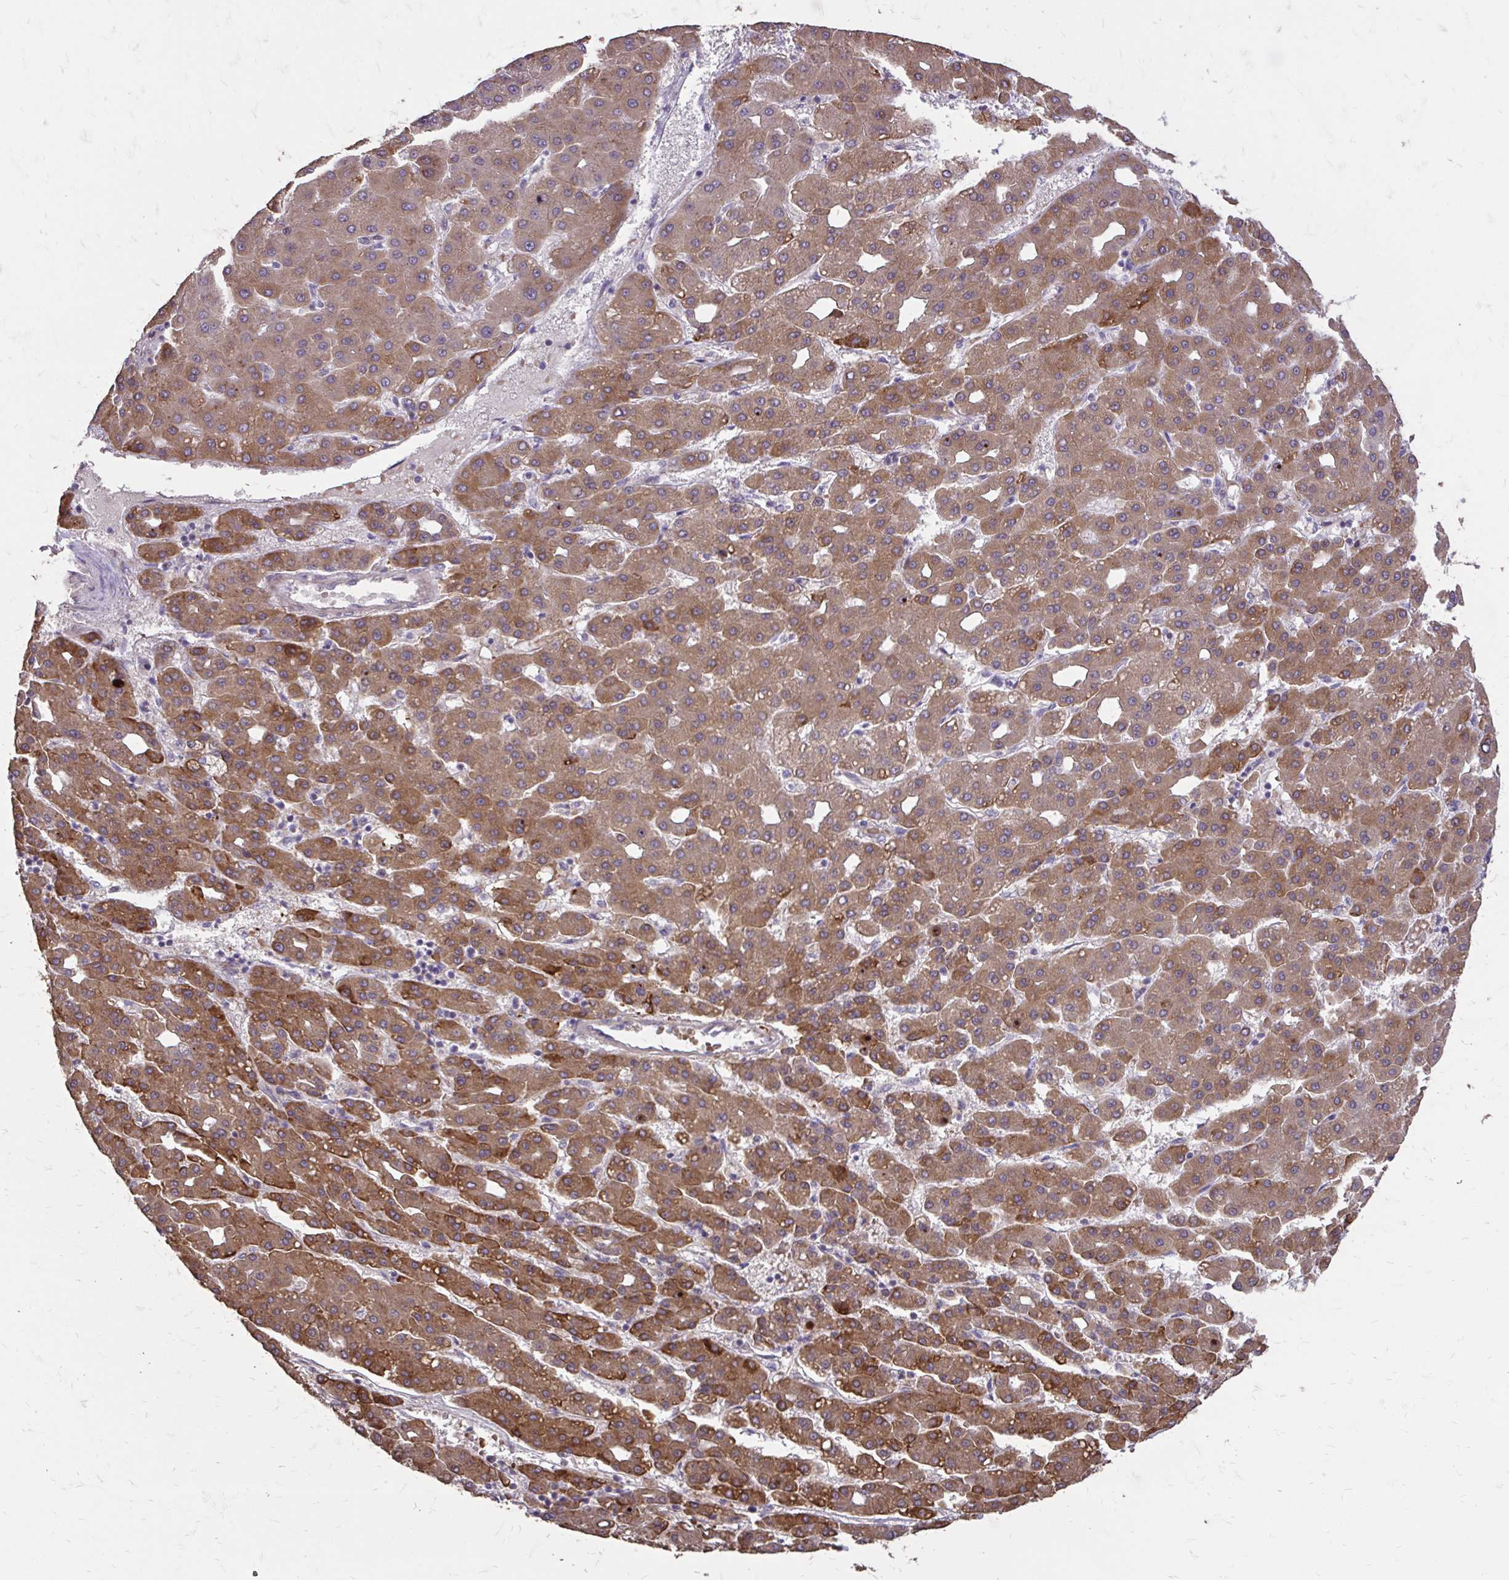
{"staining": {"intensity": "moderate", "quantity": ">75%", "location": "cytoplasmic/membranous"}, "tissue": "liver cancer", "cell_type": "Tumor cells", "image_type": "cancer", "snomed": [{"axis": "morphology", "description": "Carcinoma, Hepatocellular, NOS"}, {"axis": "topography", "description": "Liver"}], "caption": "The micrograph demonstrates immunohistochemical staining of liver cancer. There is moderate cytoplasmic/membranous expression is appreciated in about >75% of tumor cells.", "gene": "MYORG", "patient": {"sex": "male", "age": 65}}